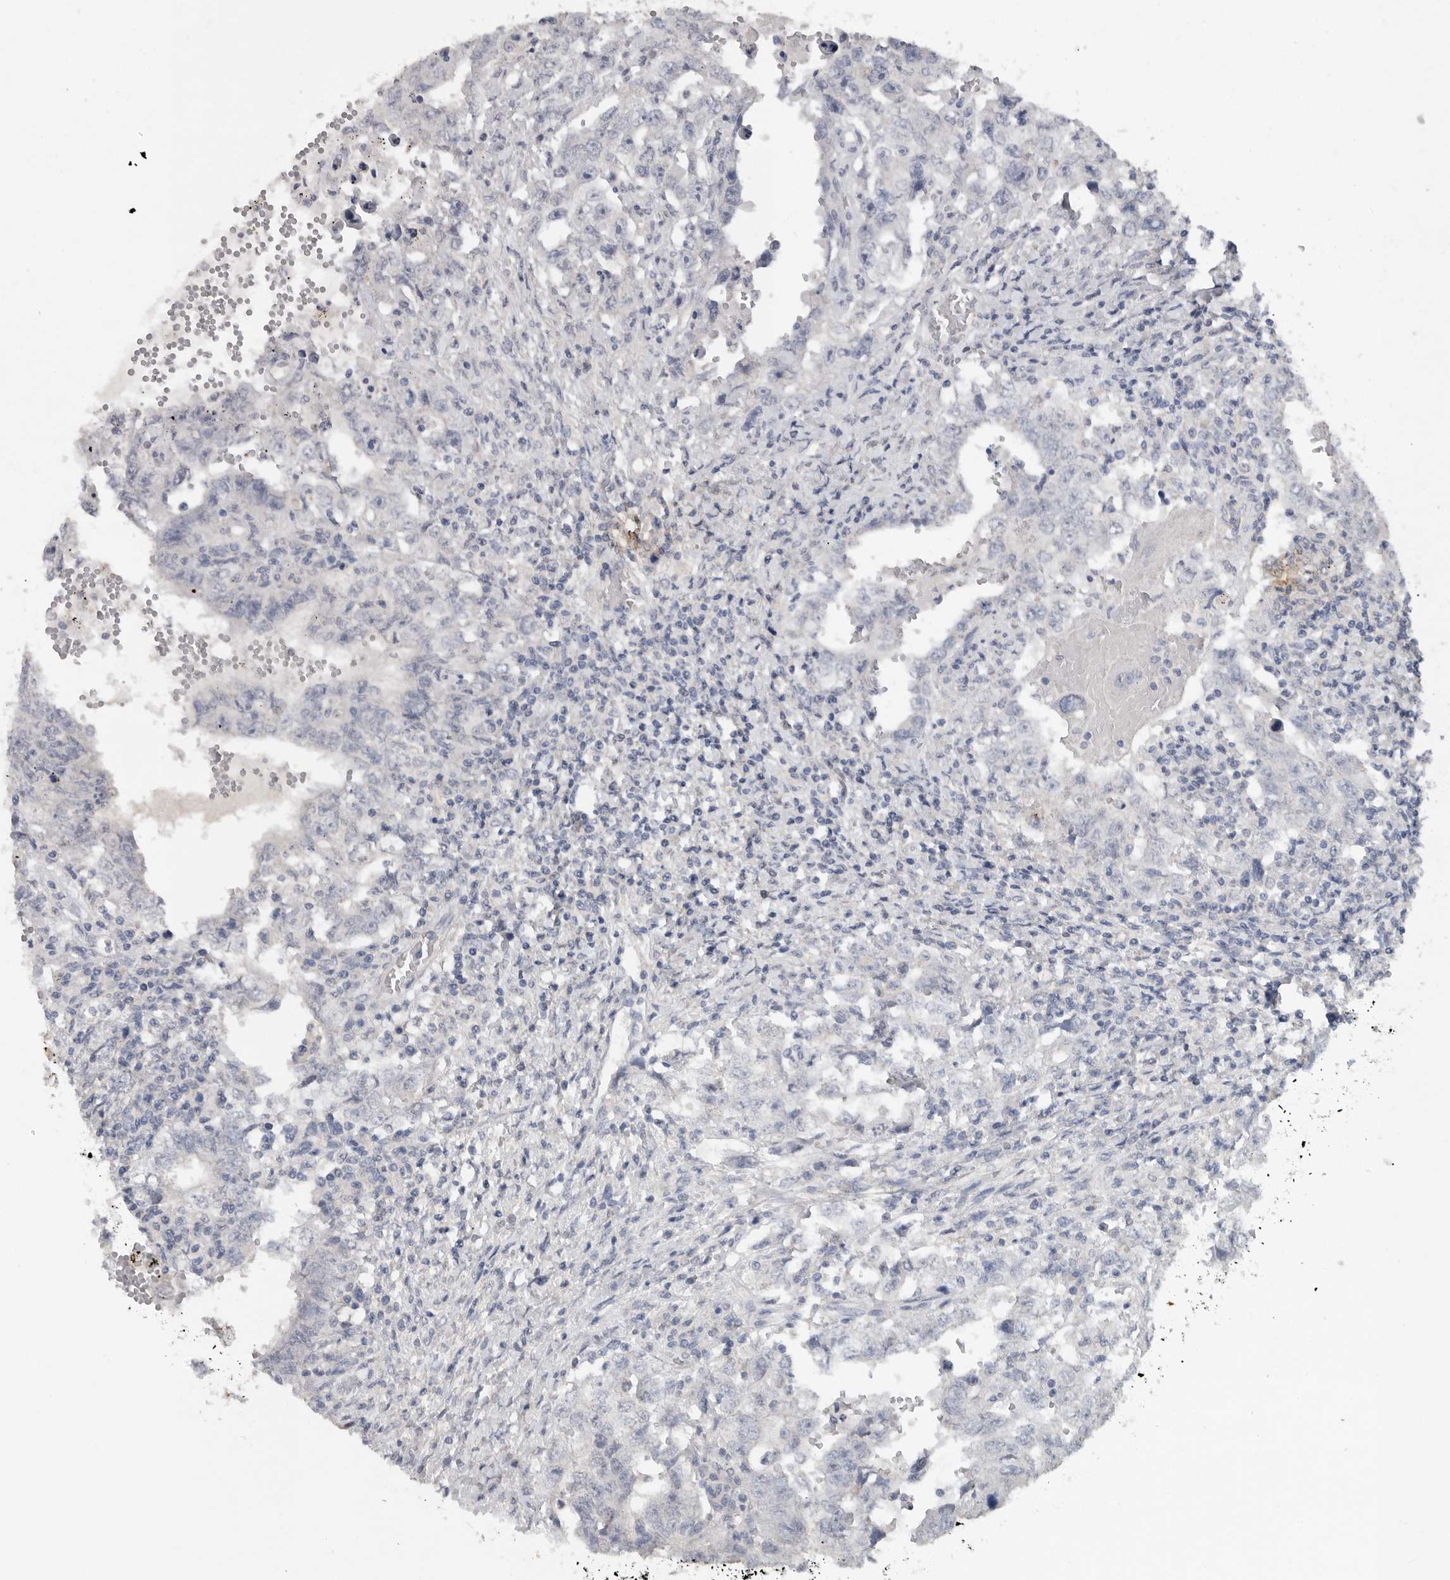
{"staining": {"intensity": "negative", "quantity": "none", "location": "none"}, "tissue": "testis cancer", "cell_type": "Tumor cells", "image_type": "cancer", "snomed": [{"axis": "morphology", "description": "Carcinoma, Embryonal, NOS"}, {"axis": "topography", "description": "Testis"}], "caption": "Testis cancer (embryonal carcinoma) was stained to show a protein in brown. There is no significant expression in tumor cells.", "gene": "REG4", "patient": {"sex": "male", "age": 26}}